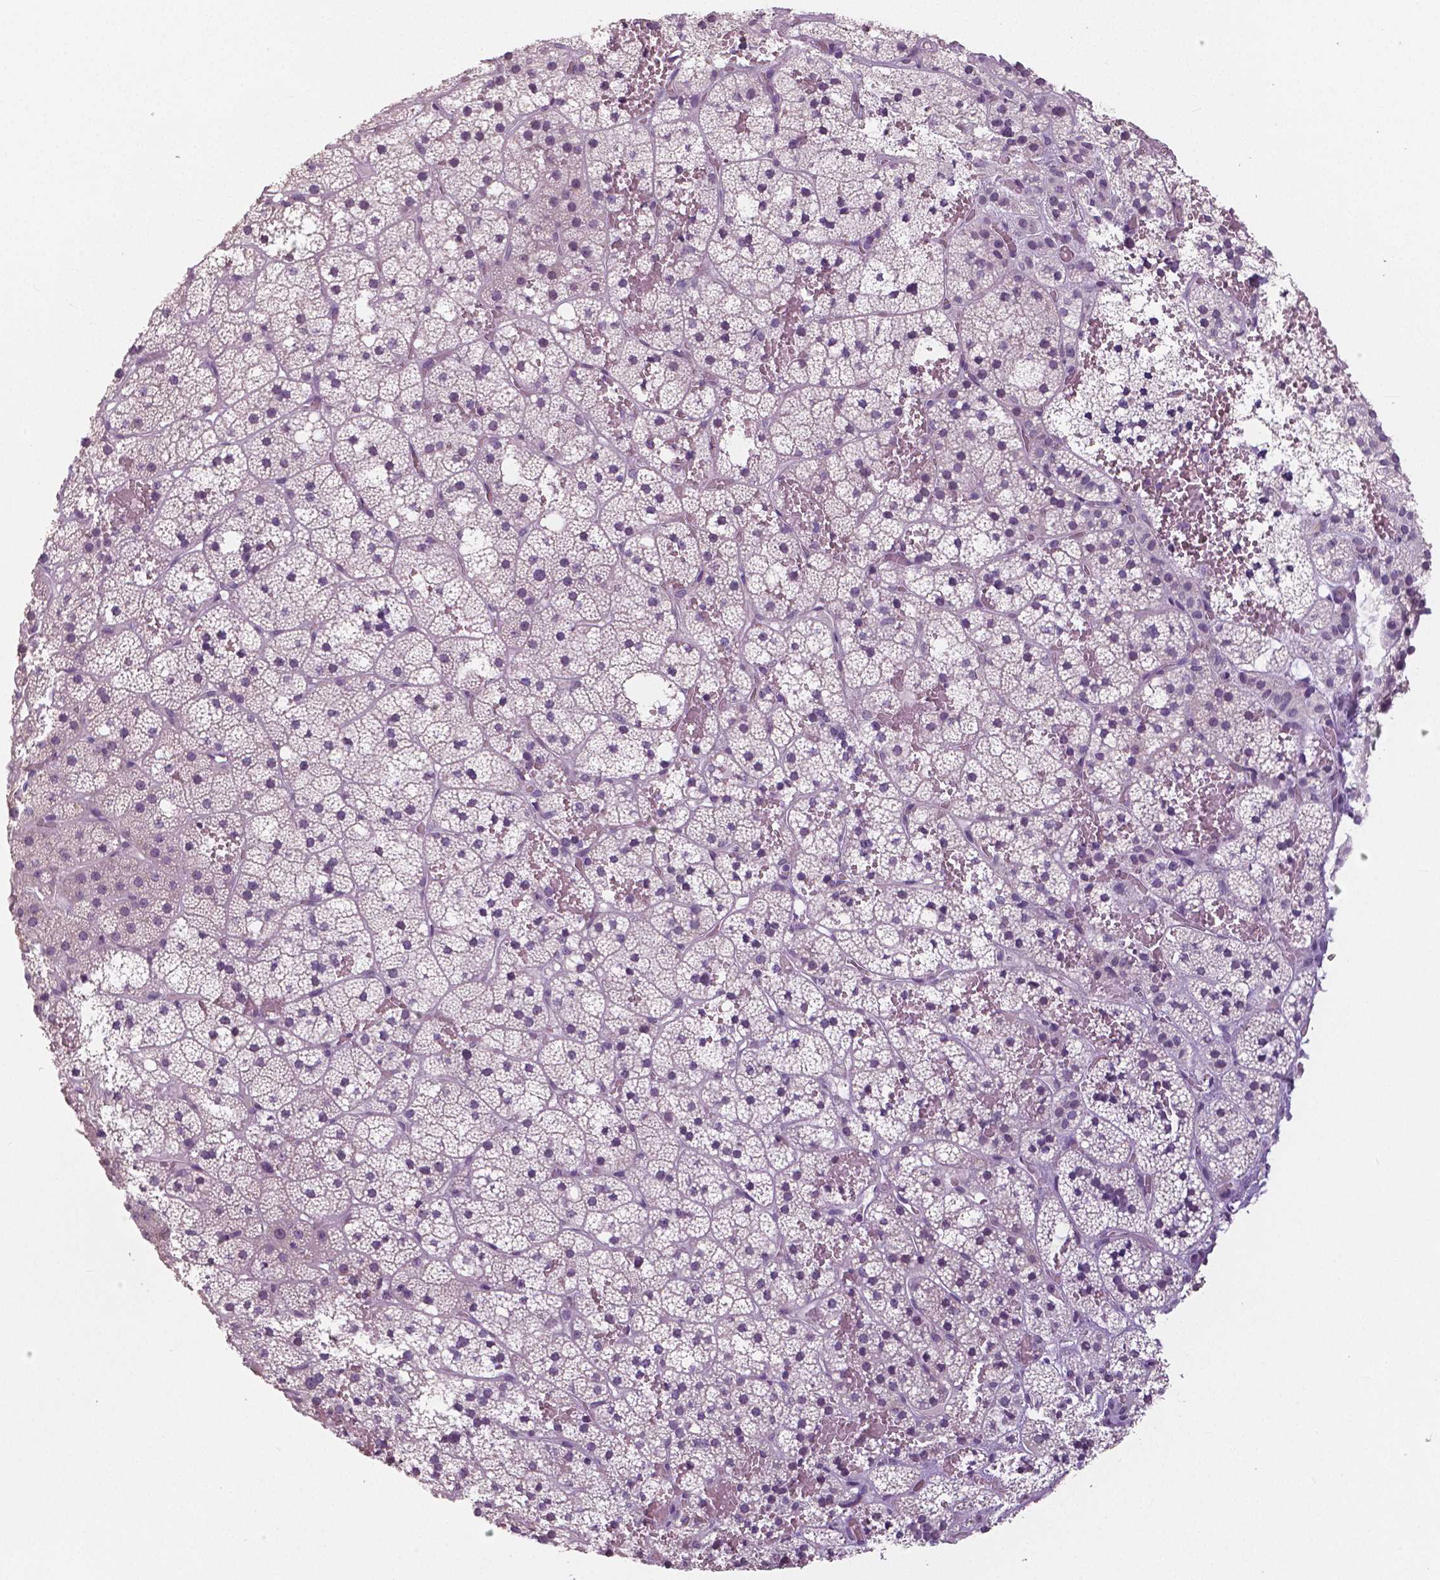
{"staining": {"intensity": "negative", "quantity": "none", "location": "none"}, "tissue": "adrenal gland", "cell_type": "Glandular cells", "image_type": "normal", "snomed": [{"axis": "morphology", "description": "Normal tissue, NOS"}, {"axis": "topography", "description": "Adrenal gland"}], "caption": "This image is of normal adrenal gland stained with immunohistochemistry (IHC) to label a protein in brown with the nuclei are counter-stained blue. There is no expression in glandular cells.", "gene": "NECAB1", "patient": {"sex": "male", "age": 53}}